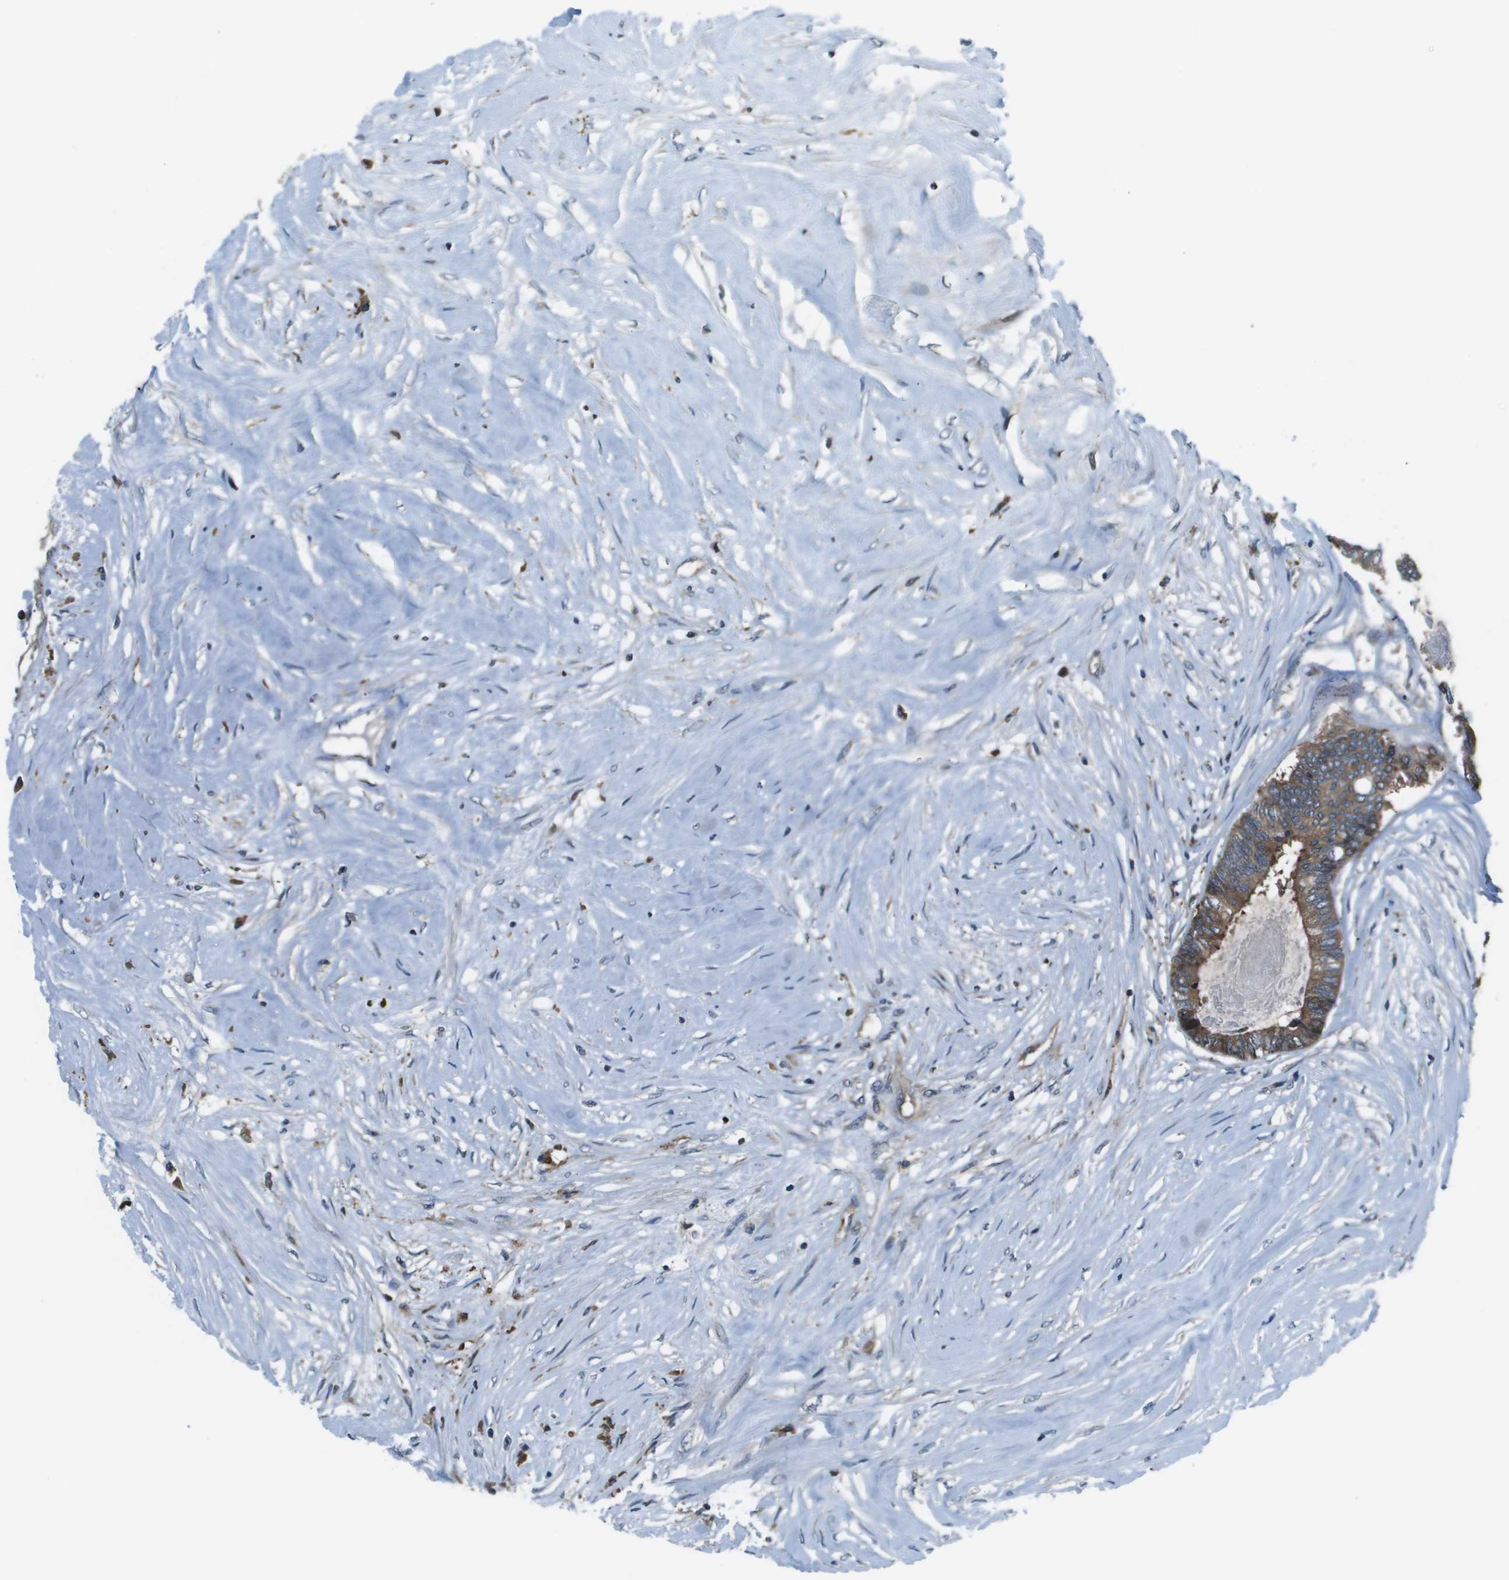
{"staining": {"intensity": "moderate", "quantity": ">75%", "location": "cytoplasmic/membranous"}, "tissue": "colorectal cancer", "cell_type": "Tumor cells", "image_type": "cancer", "snomed": [{"axis": "morphology", "description": "Adenocarcinoma, NOS"}, {"axis": "topography", "description": "Rectum"}], "caption": "This photomicrograph demonstrates colorectal cancer stained with immunohistochemistry to label a protein in brown. The cytoplasmic/membranous of tumor cells show moderate positivity for the protein. Nuclei are counter-stained blue.", "gene": "EIF3B", "patient": {"sex": "male", "age": 63}}